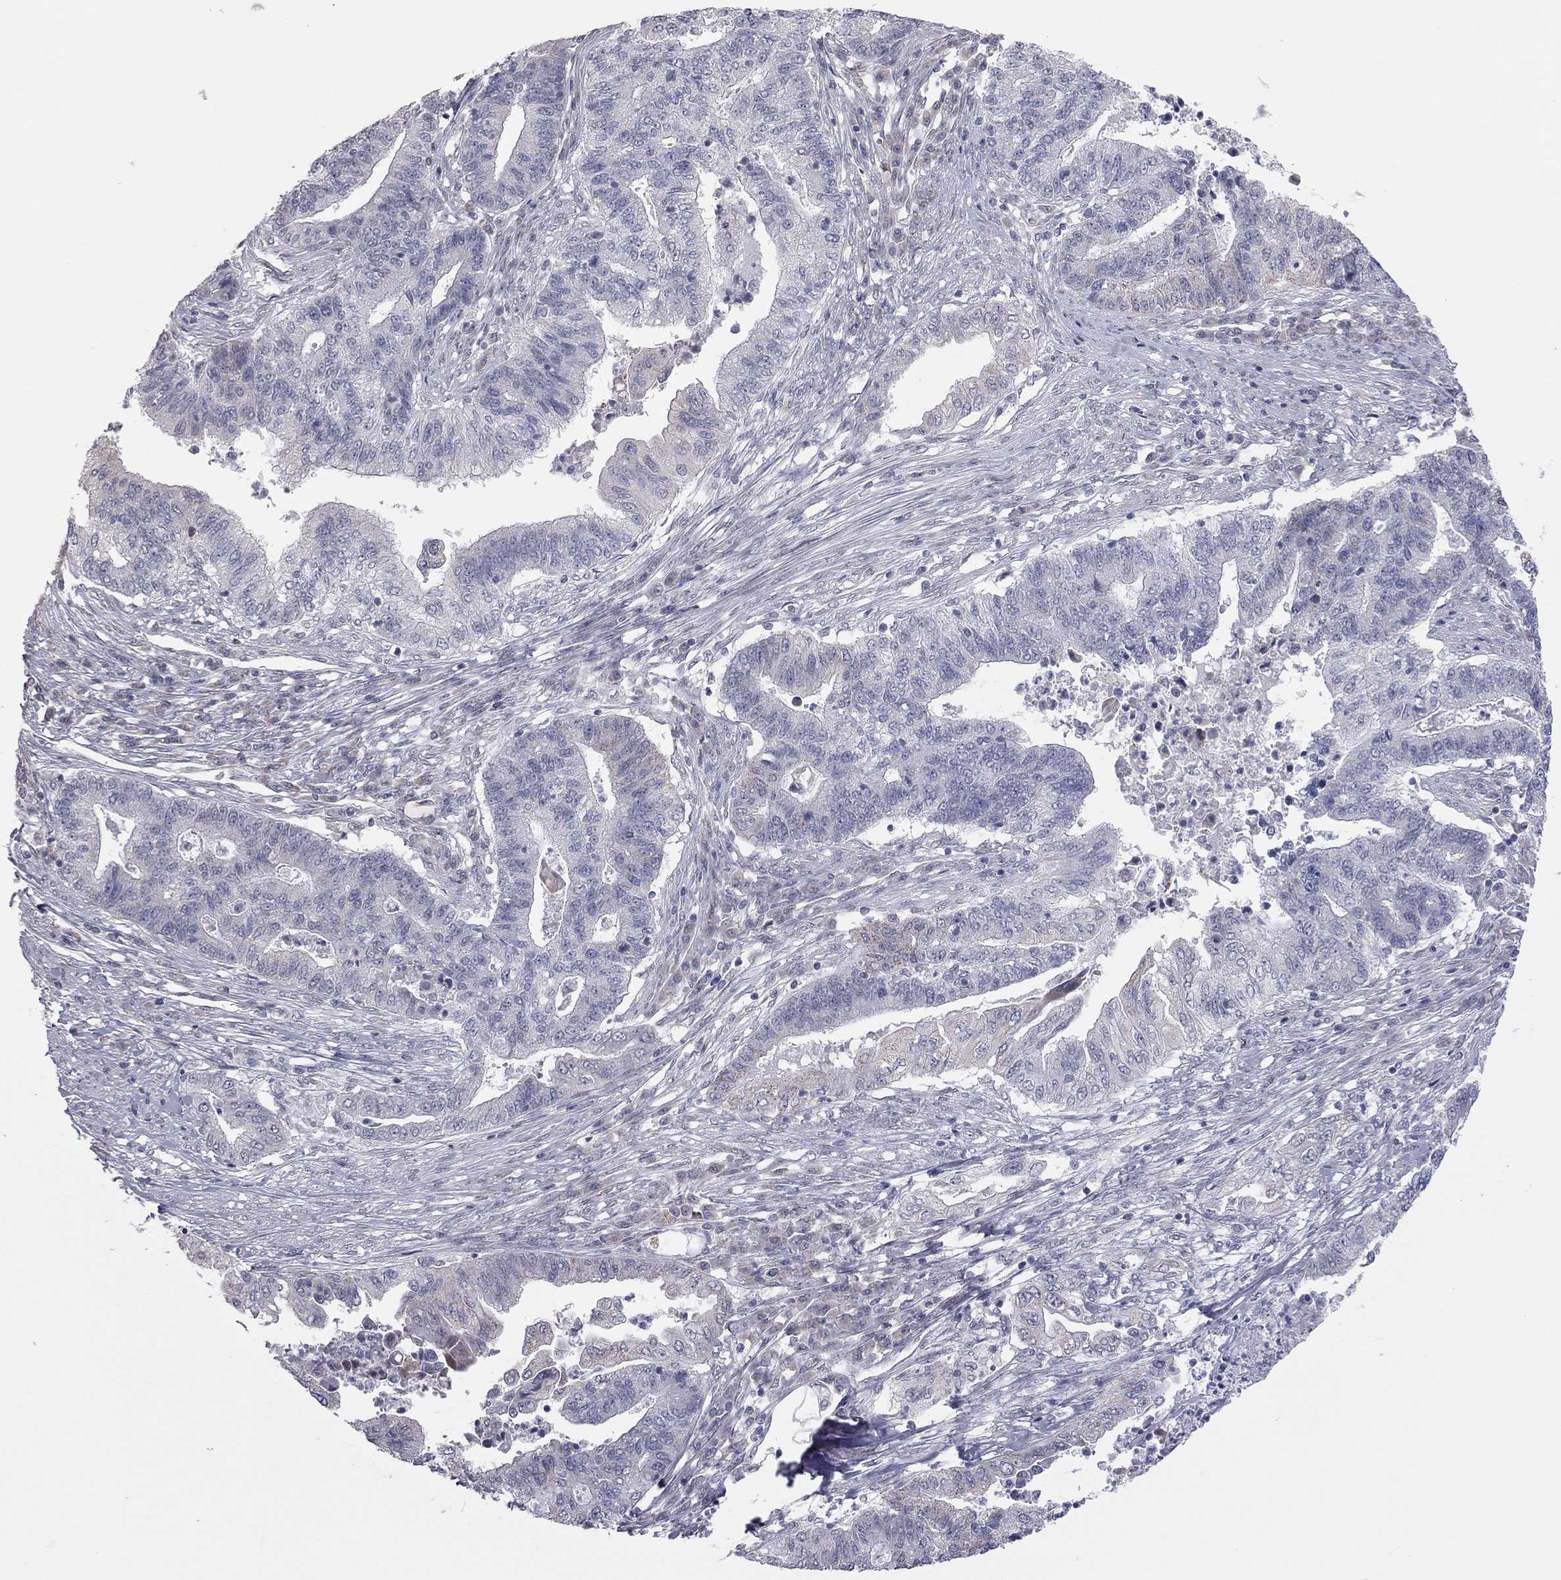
{"staining": {"intensity": "negative", "quantity": "none", "location": "none"}, "tissue": "endometrial cancer", "cell_type": "Tumor cells", "image_type": "cancer", "snomed": [{"axis": "morphology", "description": "Adenocarcinoma, NOS"}, {"axis": "topography", "description": "Uterus"}, {"axis": "topography", "description": "Endometrium"}], "caption": "Immunohistochemistry (IHC) of endometrial cancer (adenocarcinoma) shows no expression in tumor cells.", "gene": "MC3R", "patient": {"sex": "female", "age": 54}}